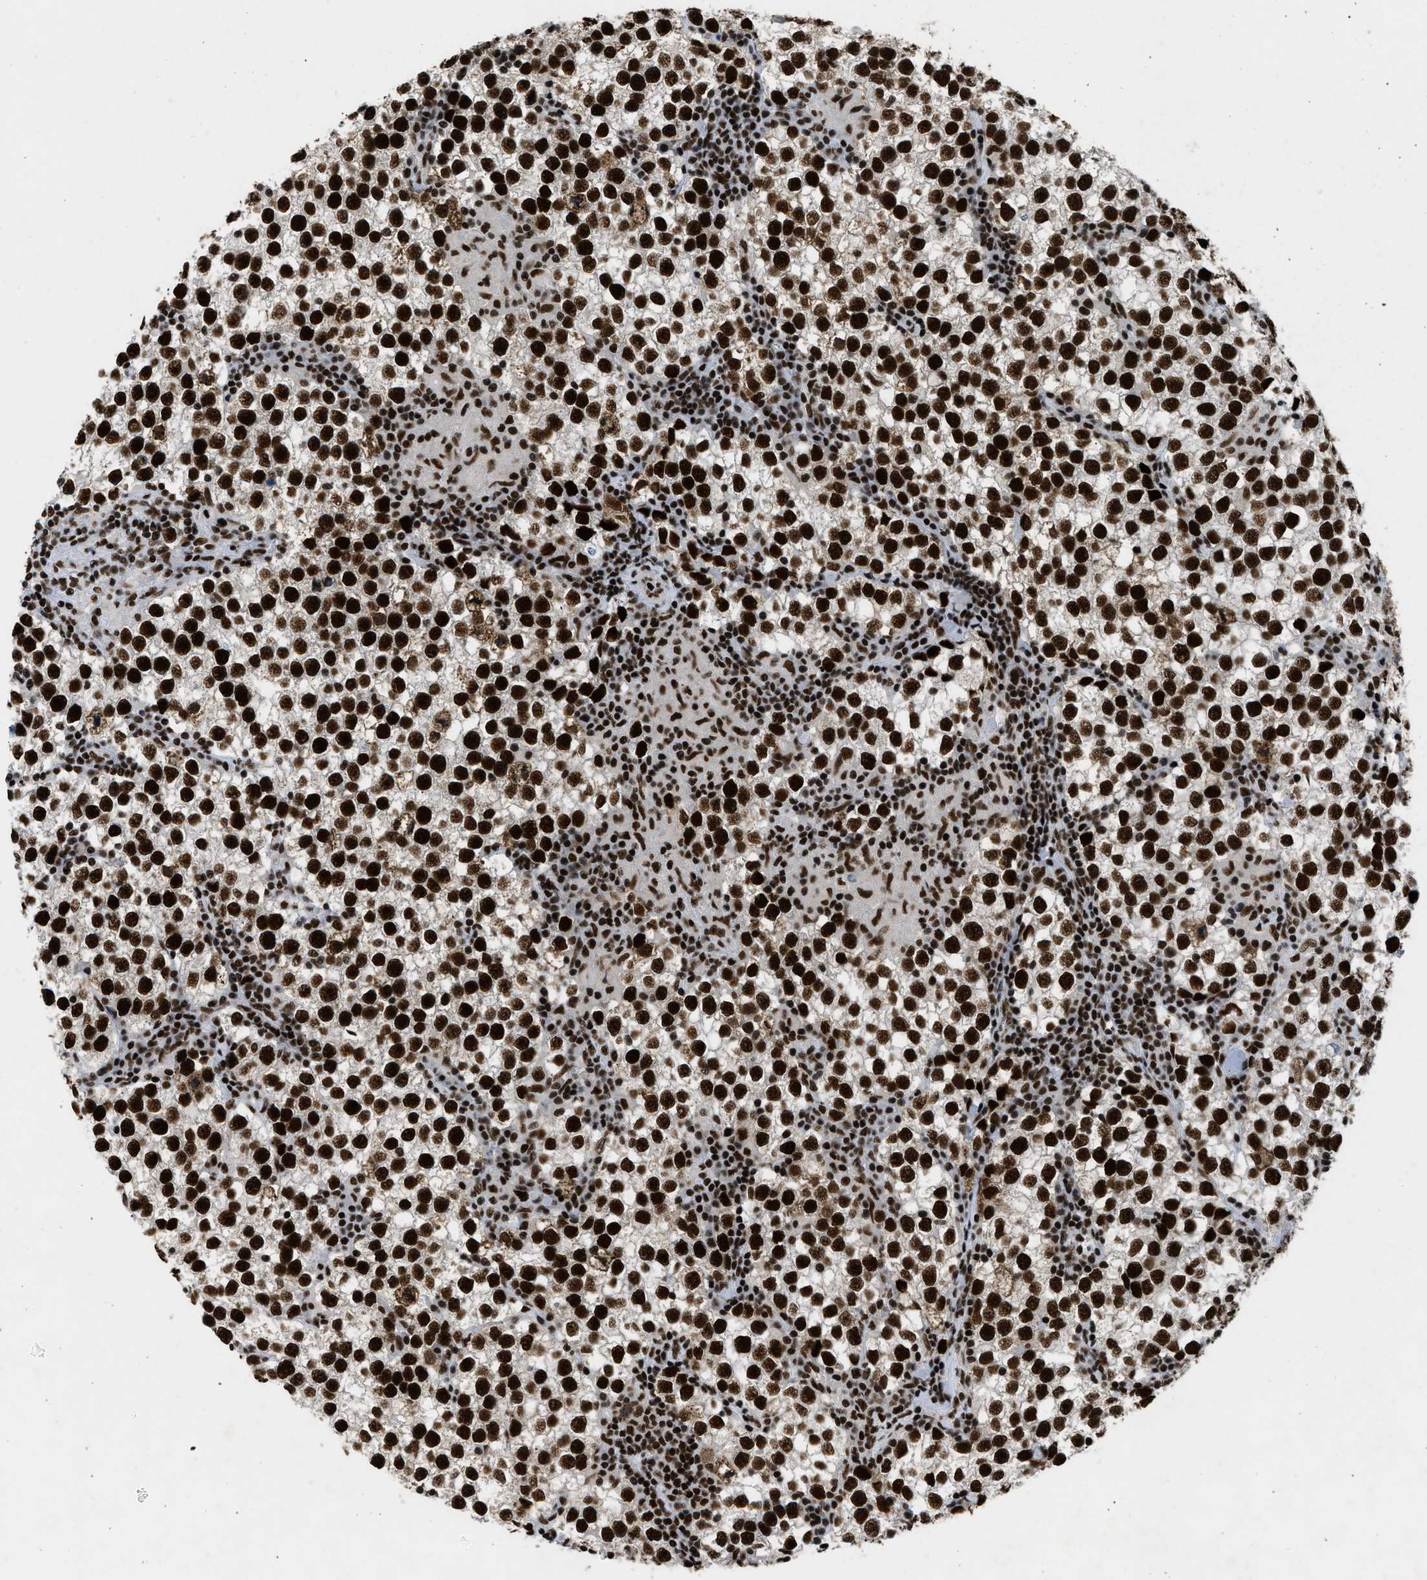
{"staining": {"intensity": "strong", "quantity": ">75%", "location": "nuclear"}, "tissue": "testis cancer", "cell_type": "Tumor cells", "image_type": "cancer", "snomed": [{"axis": "morphology", "description": "Seminoma, NOS"}, {"axis": "morphology", "description": "Carcinoma, Embryonal, NOS"}, {"axis": "topography", "description": "Testis"}], "caption": "Tumor cells show high levels of strong nuclear positivity in approximately >75% of cells in human testis cancer (embryonal carcinoma). Nuclei are stained in blue.", "gene": "SCAF4", "patient": {"sex": "male", "age": 36}}